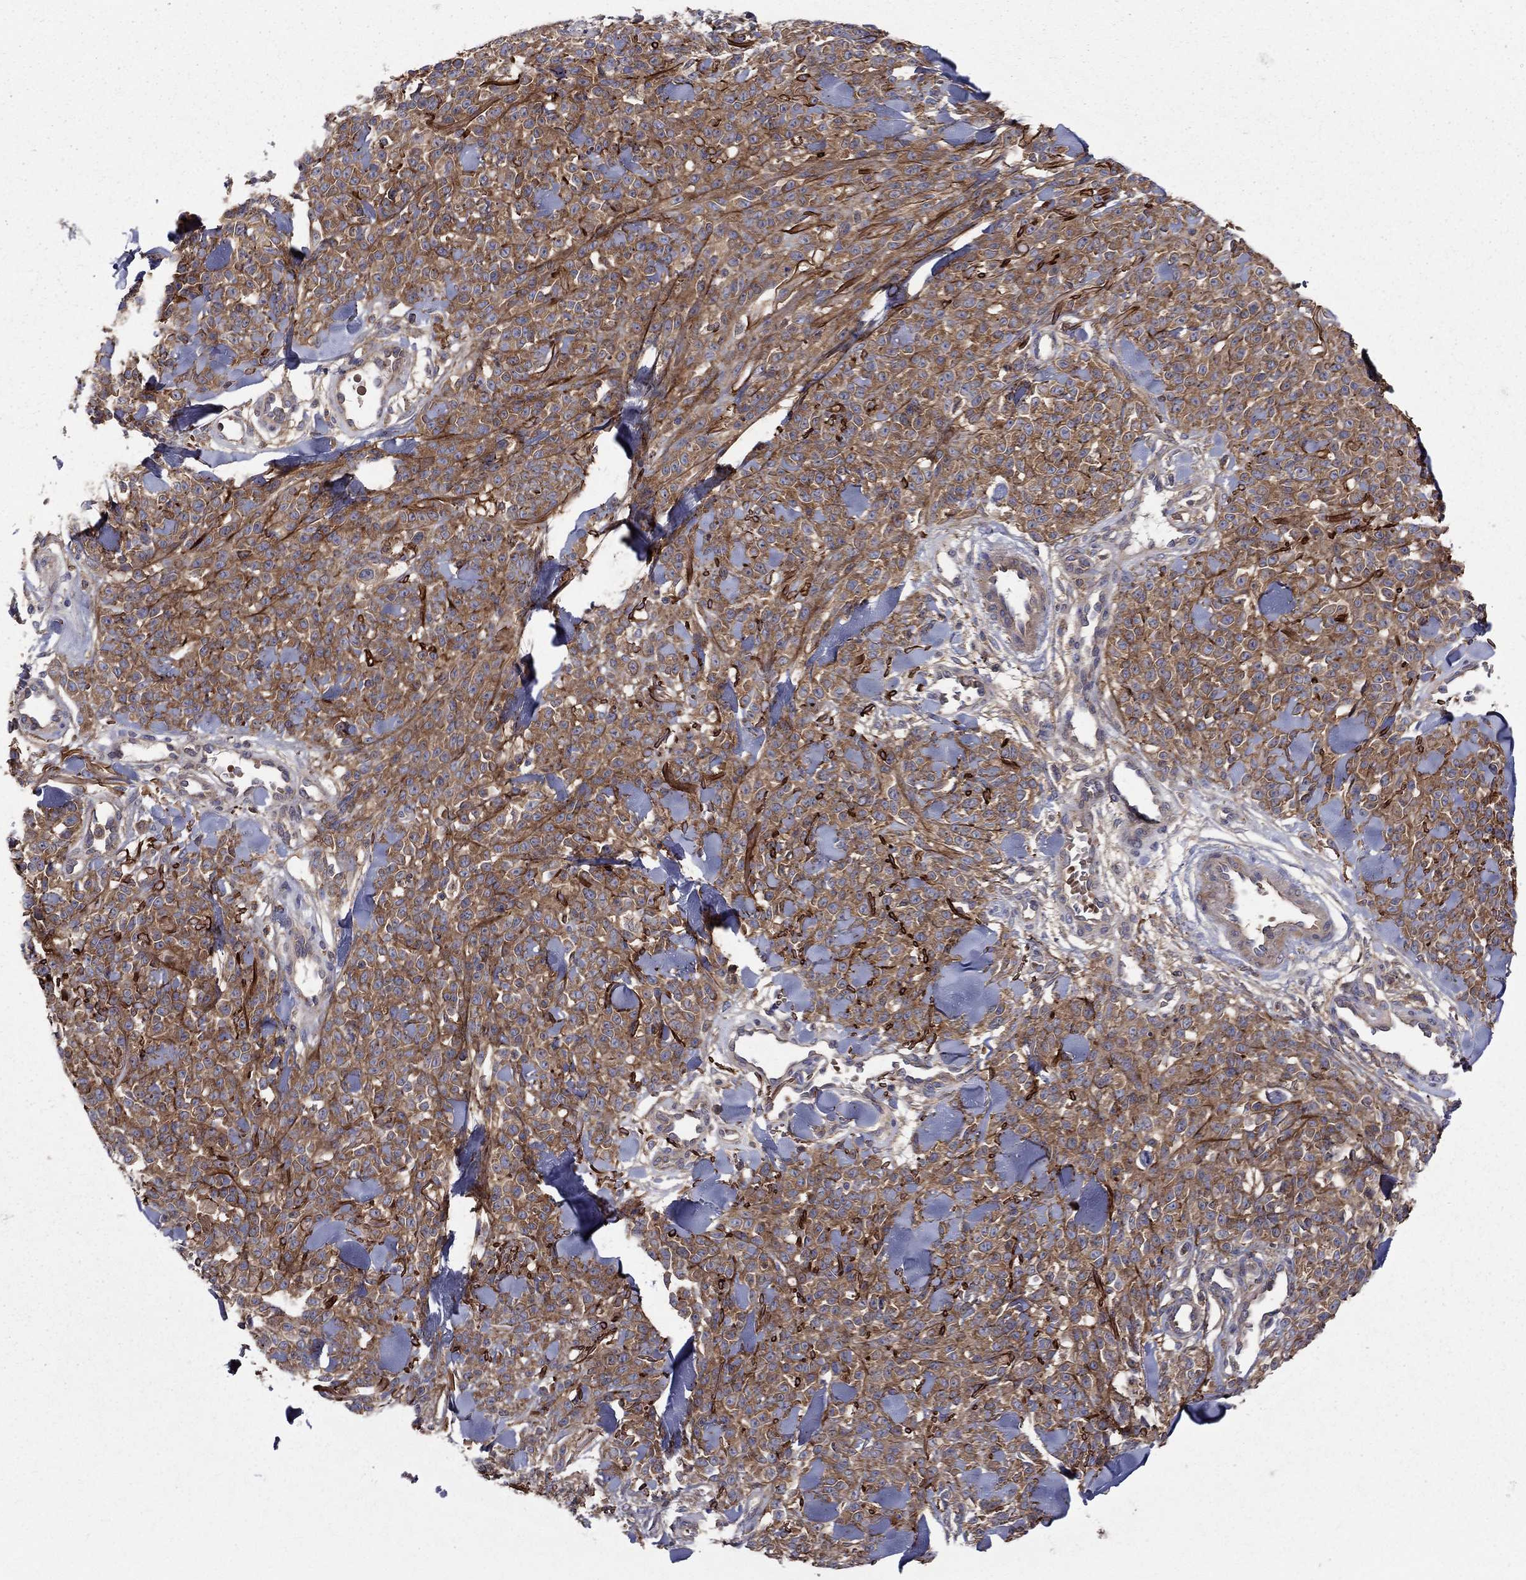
{"staining": {"intensity": "moderate", "quantity": ">75%", "location": "cytoplasmic/membranous"}, "tissue": "melanoma", "cell_type": "Tumor cells", "image_type": "cancer", "snomed": [{"axis": "morphology", "description": "Malignant melanoma, NOS"}, {"axis": "topography", "description": "Skin"}, {"axis": "topography", "description": "Skin of trunk"}], "caption": "Tumor cells show moderate cytoplasmic/membranous staining in about >75% of cells in malignant melanoma.", "gene": "RNF123", "patient": {"sex": "male", "age": 74}}